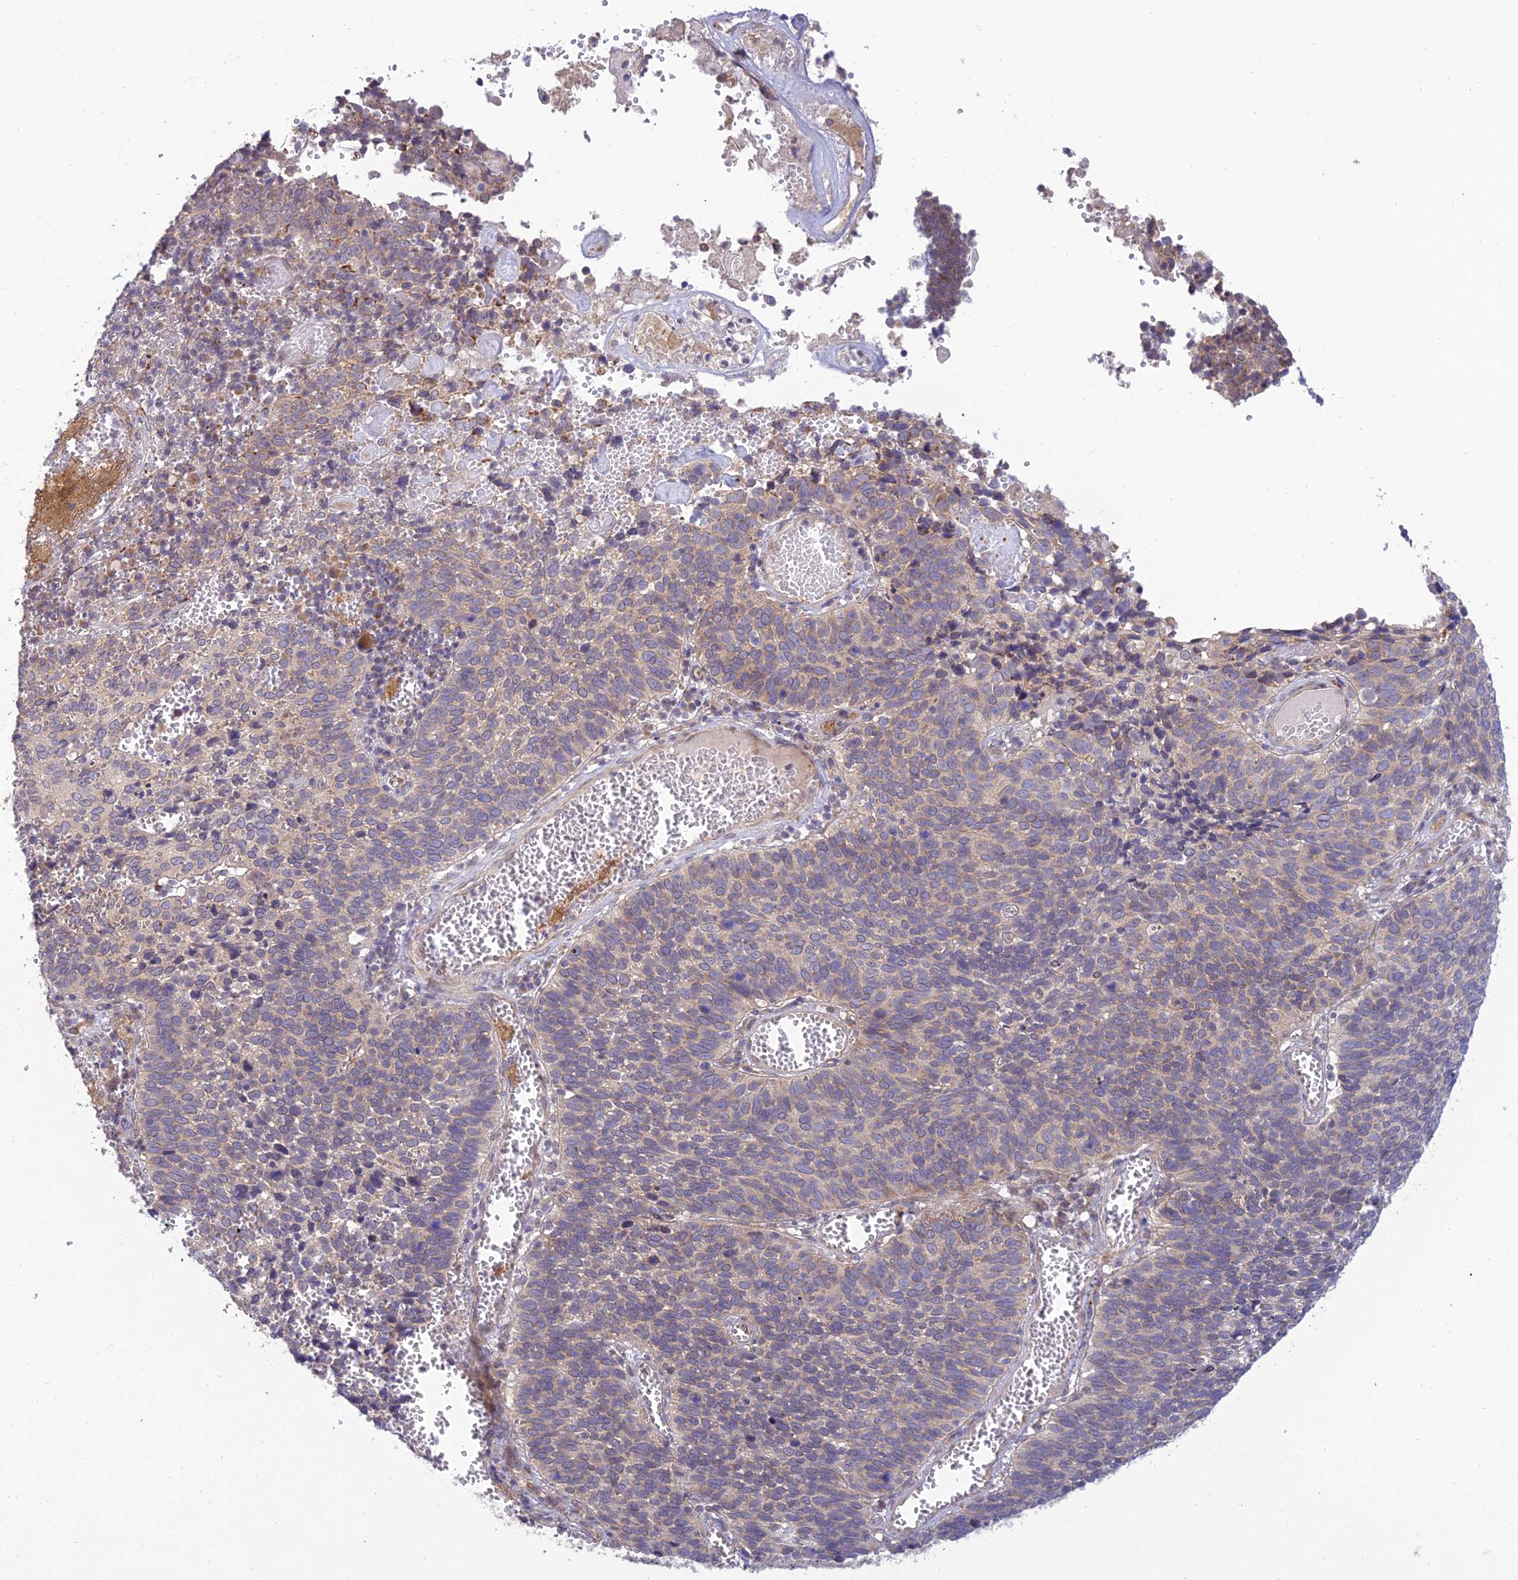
{"staining": {"intensity": "weak", "quantity": "<25%", "location": "cytoplasmic/membranous"}, "tissue": "cervical cancer", "cell_type": "Tumor cells", "image_type": "cancer", "snomed": [{"axis": "morphology", "description": "Squamous cell carcinoma, NOS"}, {"axis": "topography", "description": "Cervix"}], "caption": "Immunohistochemical staining of squamous cell carcinoma (cervical) shows no significant expression in tumor cells. The staining was performed using DAB (3,3'-diaminobenzidine) to visualize the protein expression in brown, while the nuclei were stained in blue with hematoxylin (Magnification: 20x).", "gene": "C3orf20", "patient": {"sex": "female", "age": 39}}